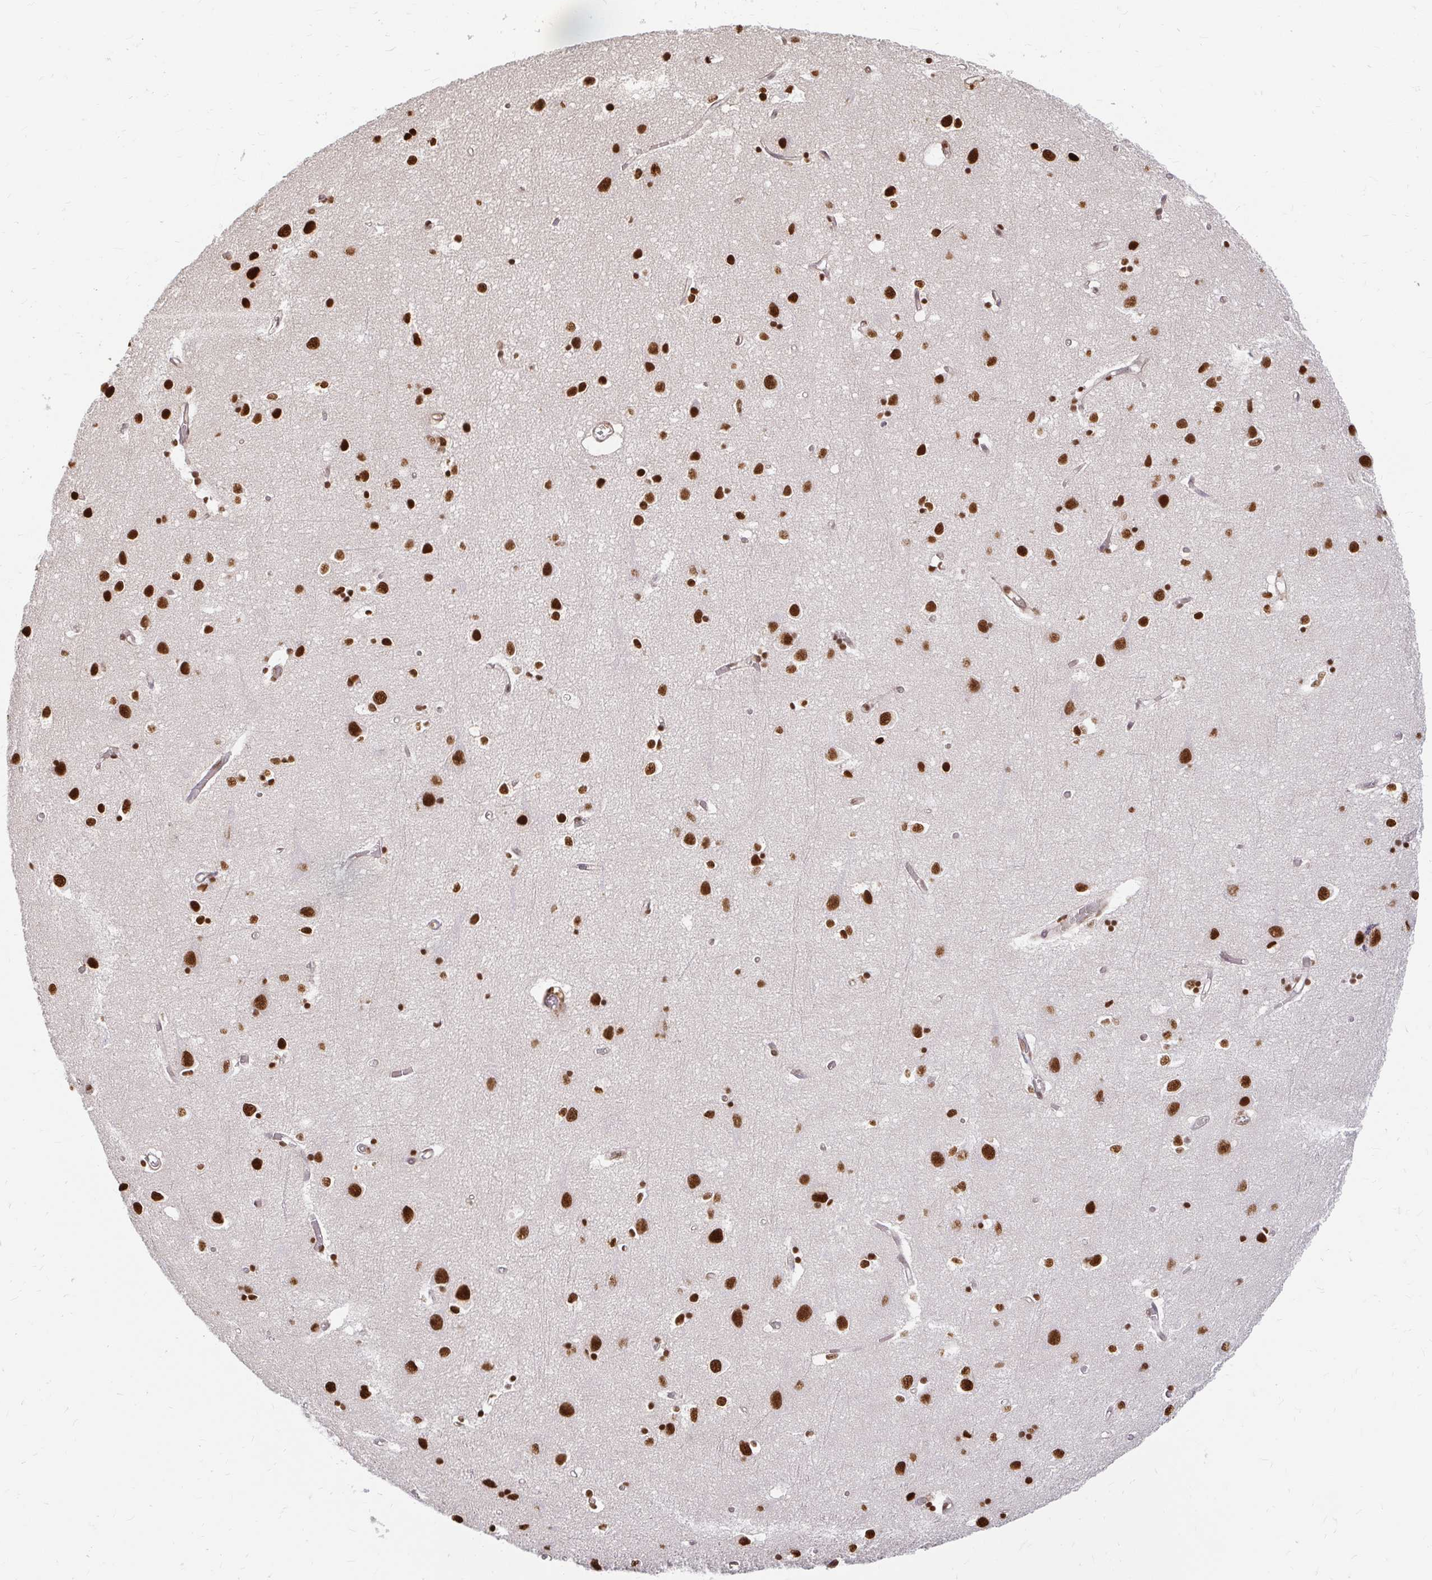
{"staining": {"intensity": "strong", "quantity": "25%-75%", "location": "nuclear"}, "tissue": "cerebral cortex", "cell_type": "Endothelial cells", "image_type": "normal", "snomed": [{"axis": "morphology", "description": "Normal tissue, NOS"}, {"axis": "topography", "description": "Cerebral cortex"}], "caption": "Normal cerebral cortex shows strong nuclear expression in about 25%-75% of endothelial cells.", "gene": "HNRNPU", "patient": {"sex": "male", "age": 70}}